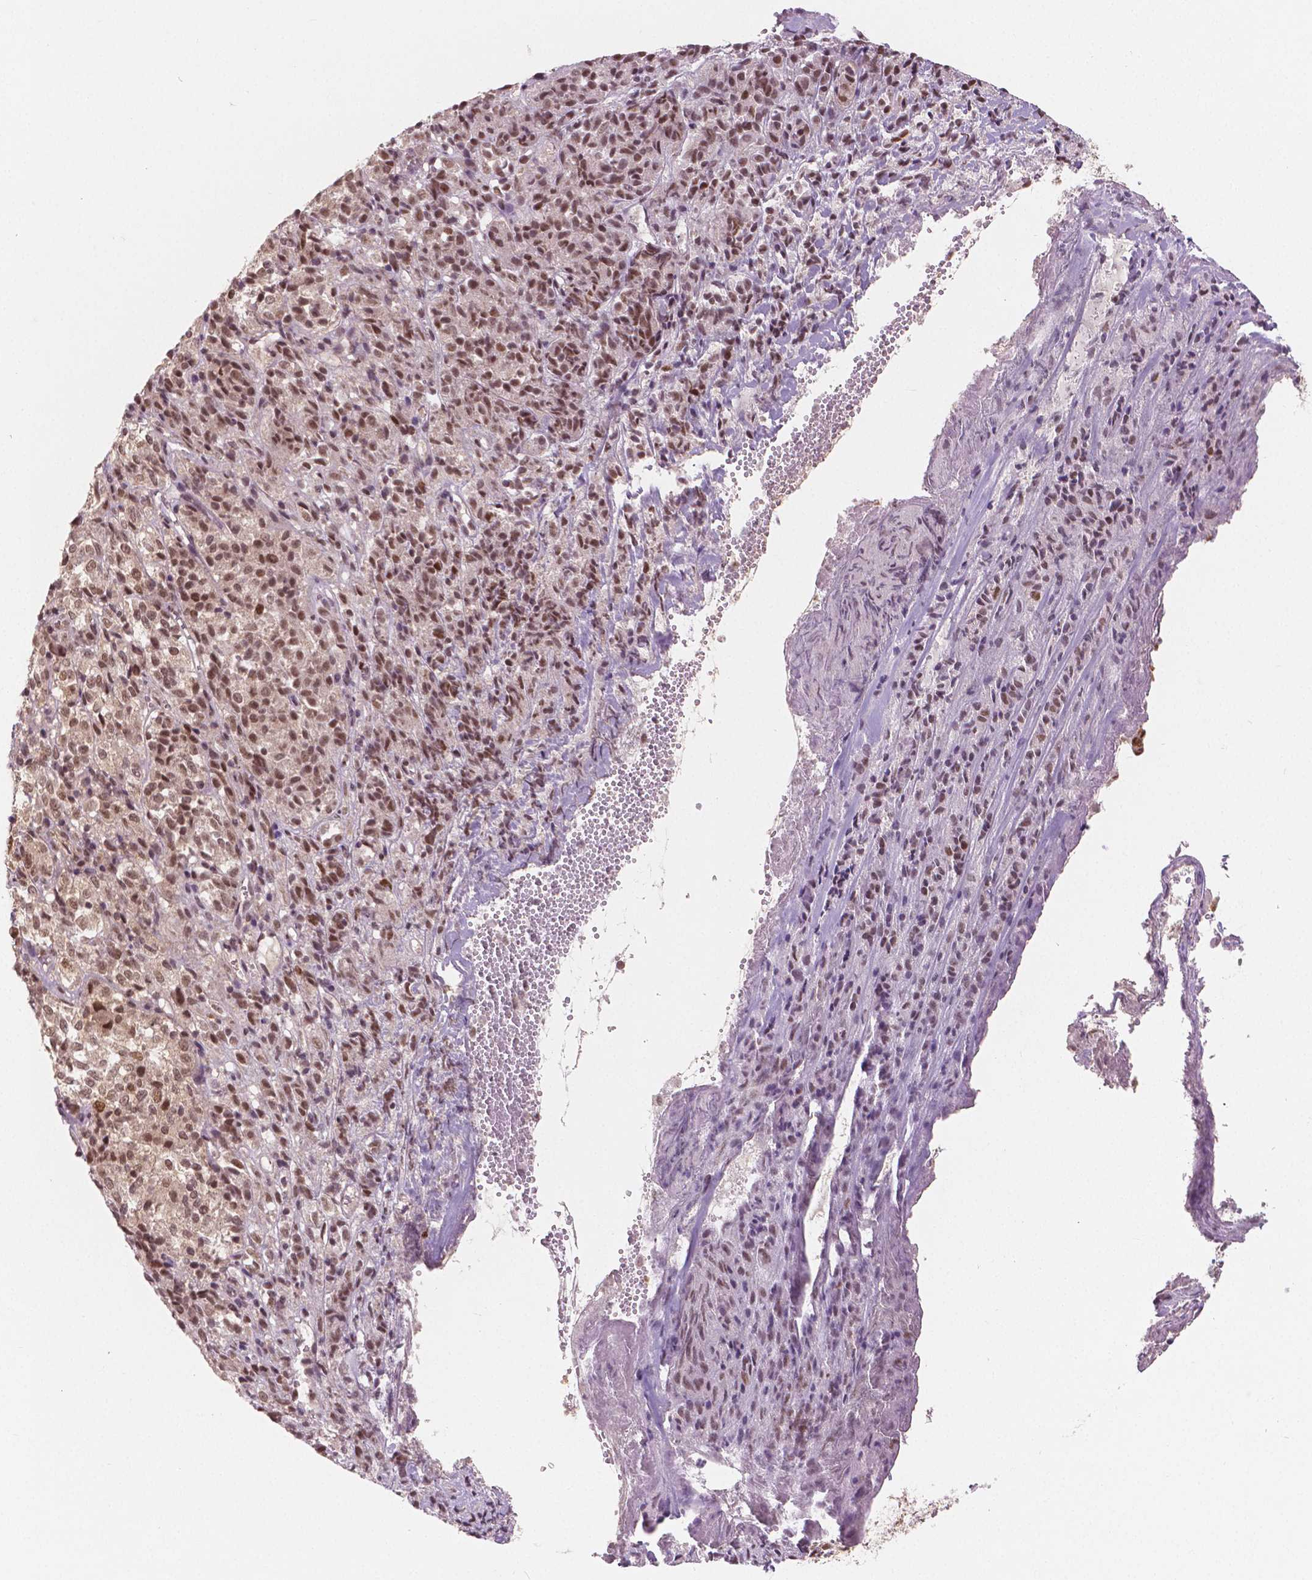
{"staining": {"intensity": "moderate", "quantity": ">75%", "location": "nuclear"}, "tissue": "melanoma", "cell_type": "Tumor cells", "image_type": "cancer", "snomed": [{"axis": "morphology", "description": "Malignant melanoma, Metastatic site"}, {"axis": "topography", "description": "Brain"}], "caption": "Protein analysis of malignant melanoma (metastatic site) tissue shows moderate nuclear staining in about >75% of tumor cells.", "gene": "NSD2", "patient": {"sex": "female", "age": 56}}